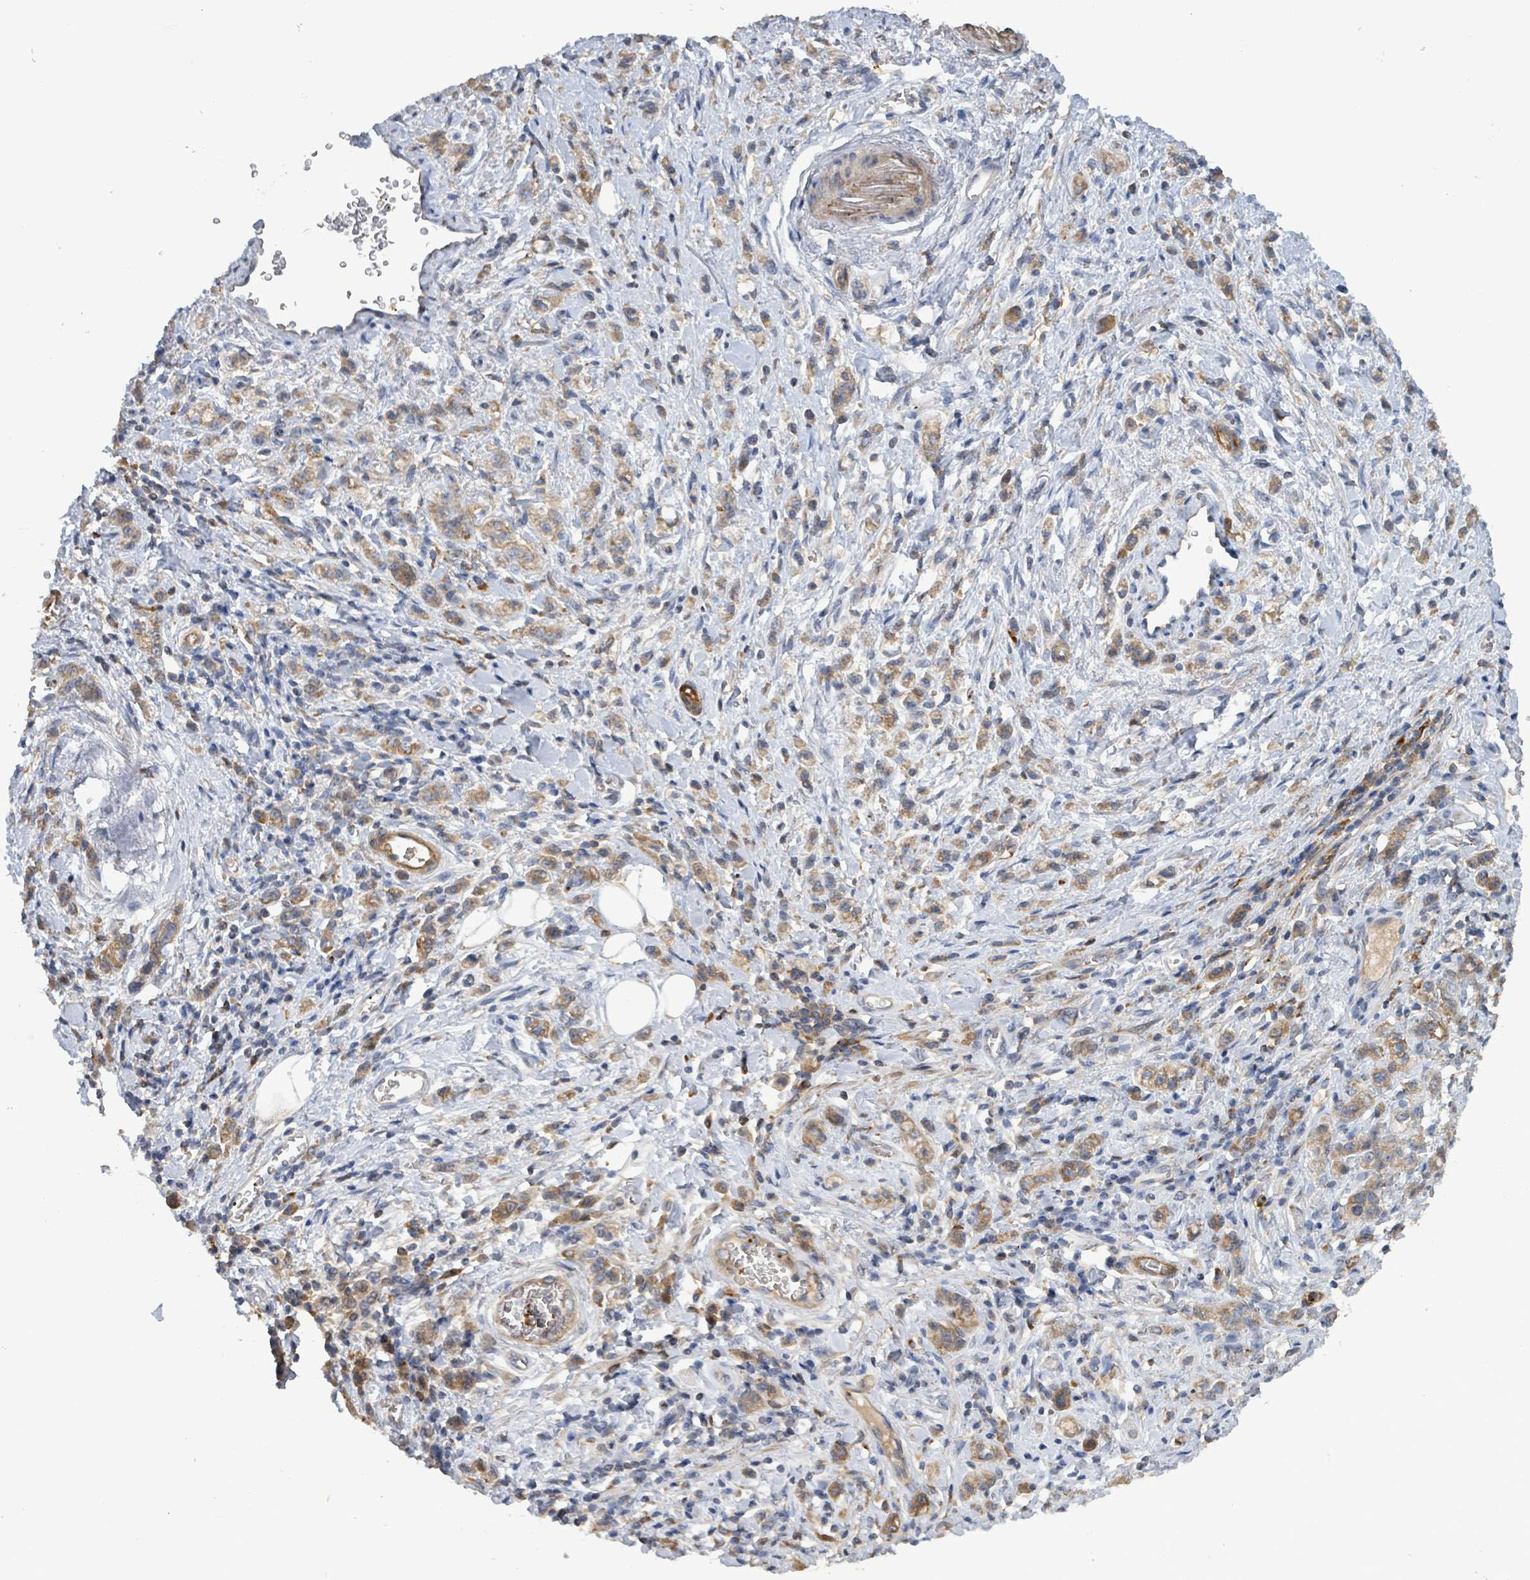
{"staining": {"intensity": "moderate", "quantity": ">75%", "location": "cytoplasmic/membranous"}, "tissue": "stomach cancer", "cell_type": "Tumor cells", "image_type": "cancer", "snomed": [{"axis": "morphology", "description": "Adenocarcinoma, NOS"}, {"axis": "topography", "description": "Stomach"}], "caption": "Moderate cytoplasmic/membranous protein positivity is identified in about >75% of tumor cells in adenocarcinoma (stomach).", "gene": "PLAAT1", "patient": {"sex": "male", "age": 77}}